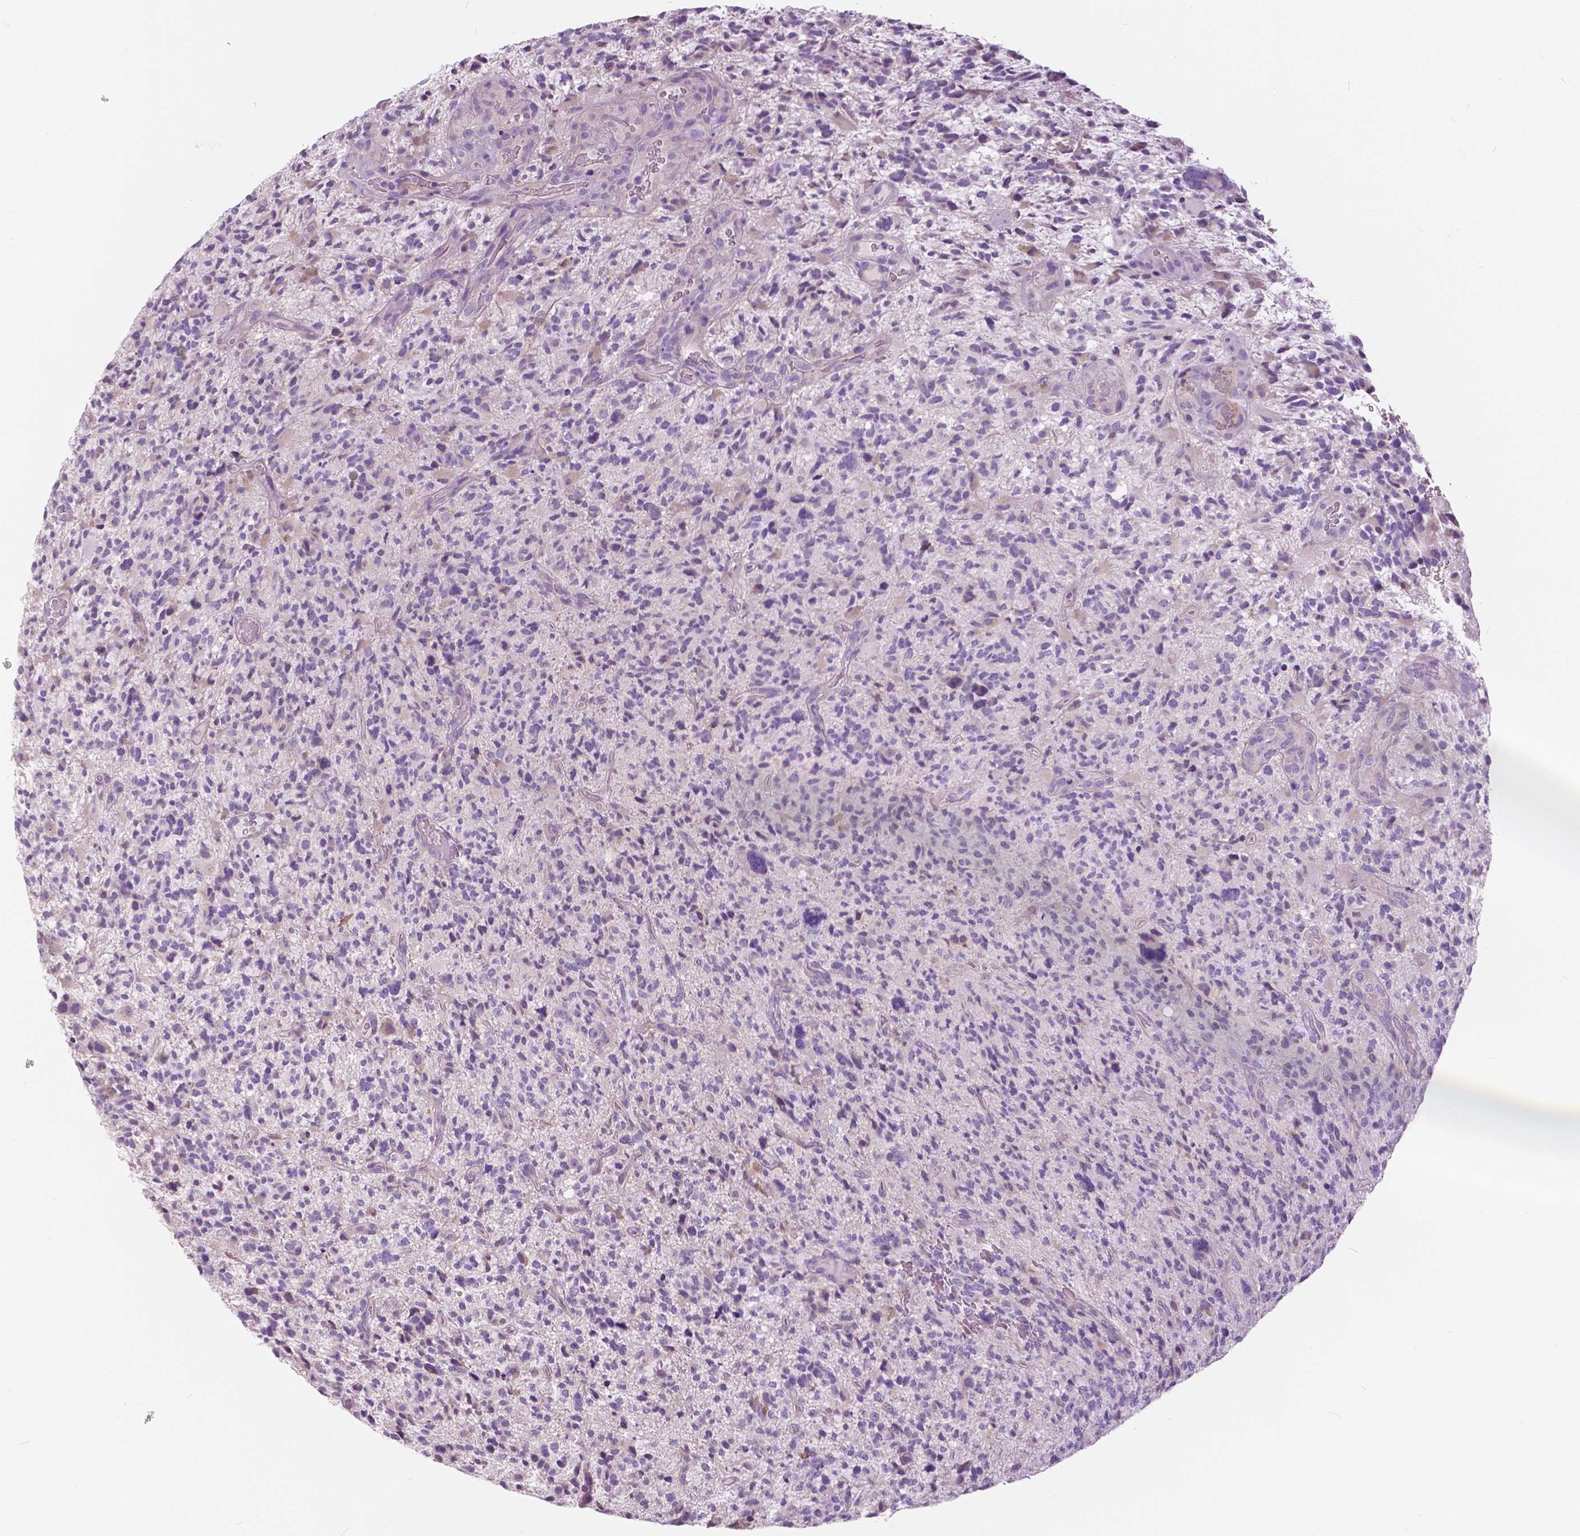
{"staining": {"intensity": "negative", "quantity": "none", "location": "none"}, "tissue": "glioma", "cell_type": "Tumor cells", "image_type": "cancer", "snomed": [{"axis": "morphology", "description": "Glioma, malignant, High grade"}, {"axis": "topography", "description": "Brain"}], "caption": "Immunohistochemistry (IHC) of malignant glioma (high-grade) exhibits no expression in tumor cells.", "gene": "SERPINI1", "patient": {"sex": "female", "age": 71}}